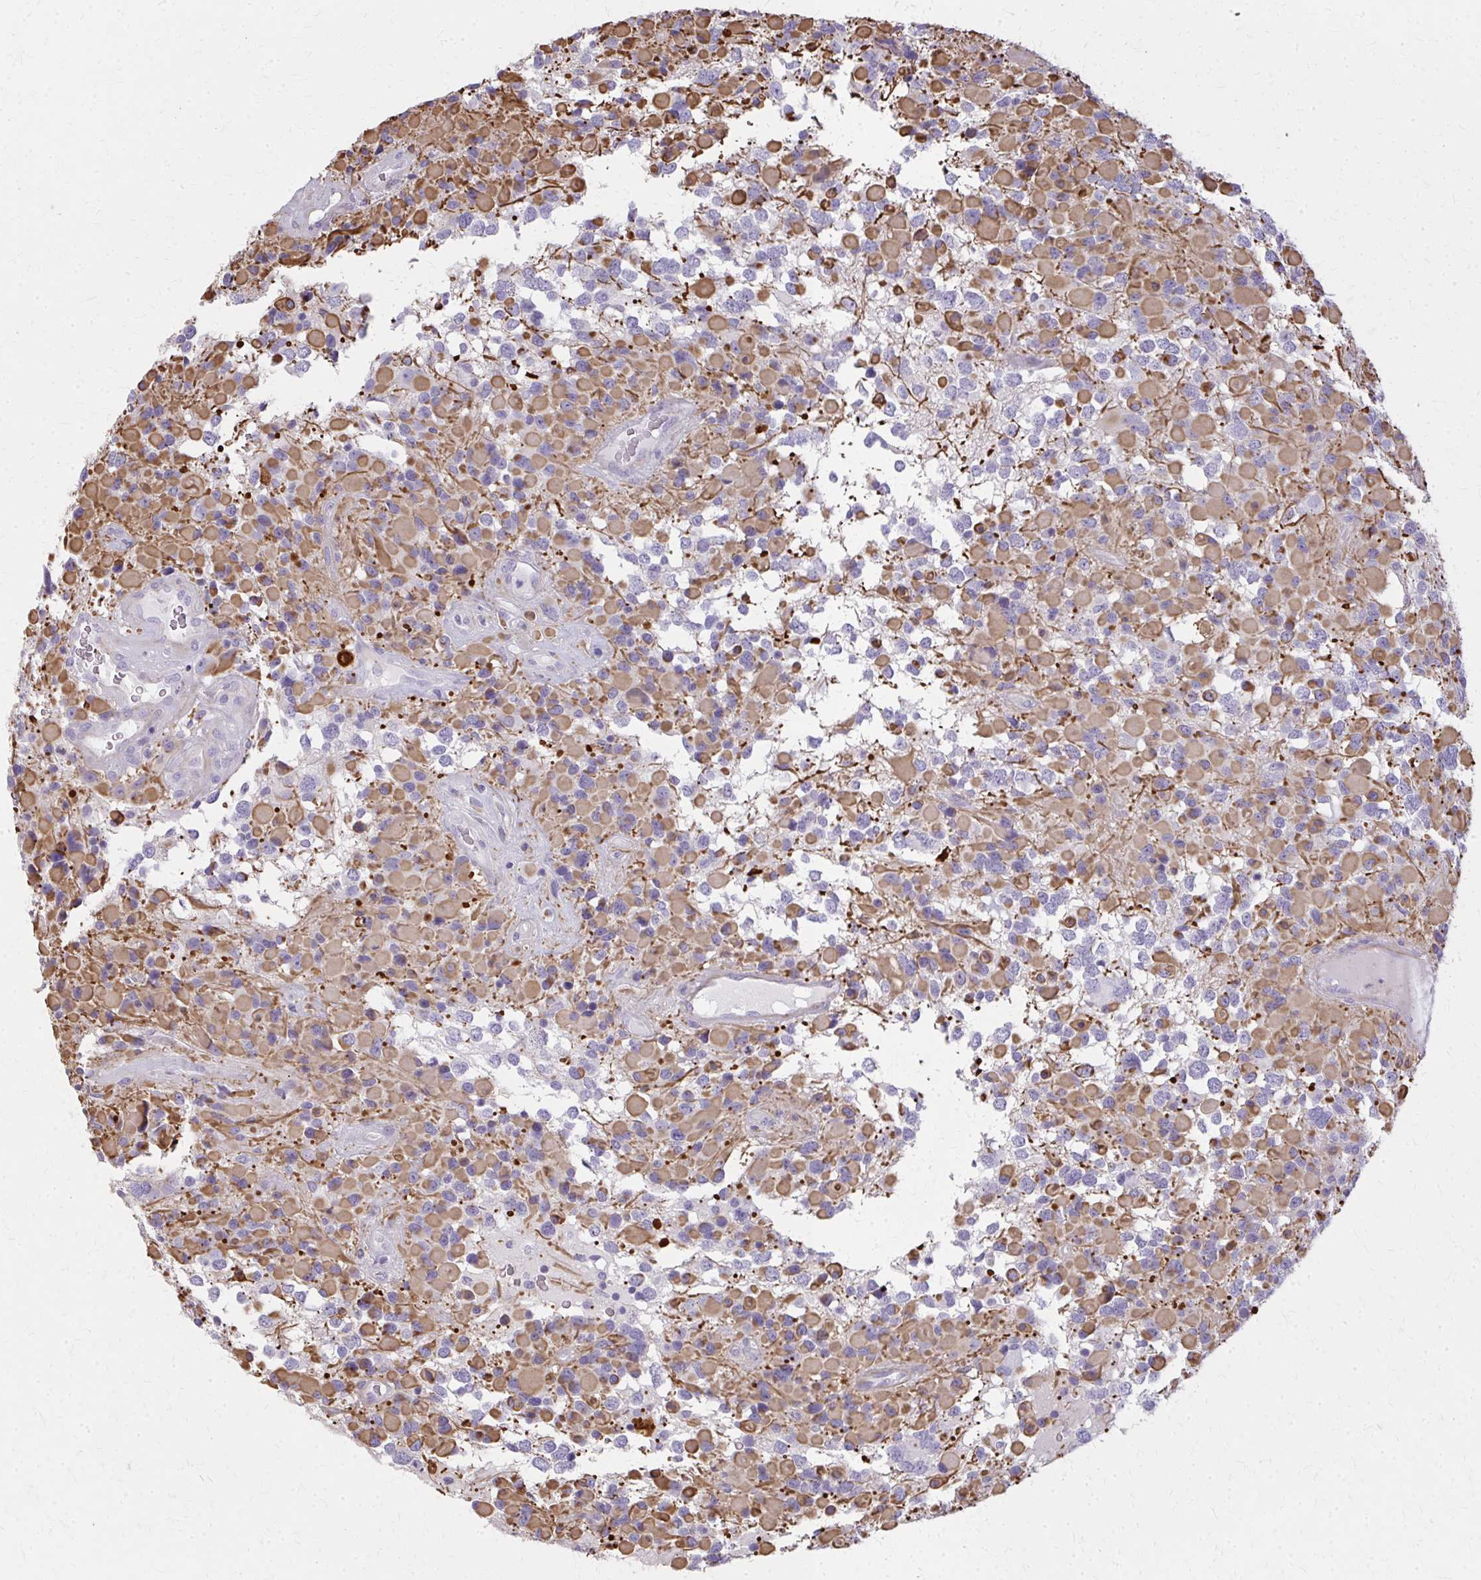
{"staining": {"intensity": "weak", "quantity": "25%-75%", "location": "cytoplasmic/membranous"}, "tissue": "glioma", "cell_type": "Tumor cells", "image_type": "cancer", "snomed": [{"axis": "morphology", "description": "Glioma, malignant, High grade"}, {"axis": "topography", "description": "Brain"}], "caption": "This image exhibits immunohistochemistry (IHC) staining of human glioma, with low weak cytoplasmic/membranous staining in approximately 25%-75% of tumor cells.", "gene": "TENM4", "patient": {"sex": "female", "age": 40}}